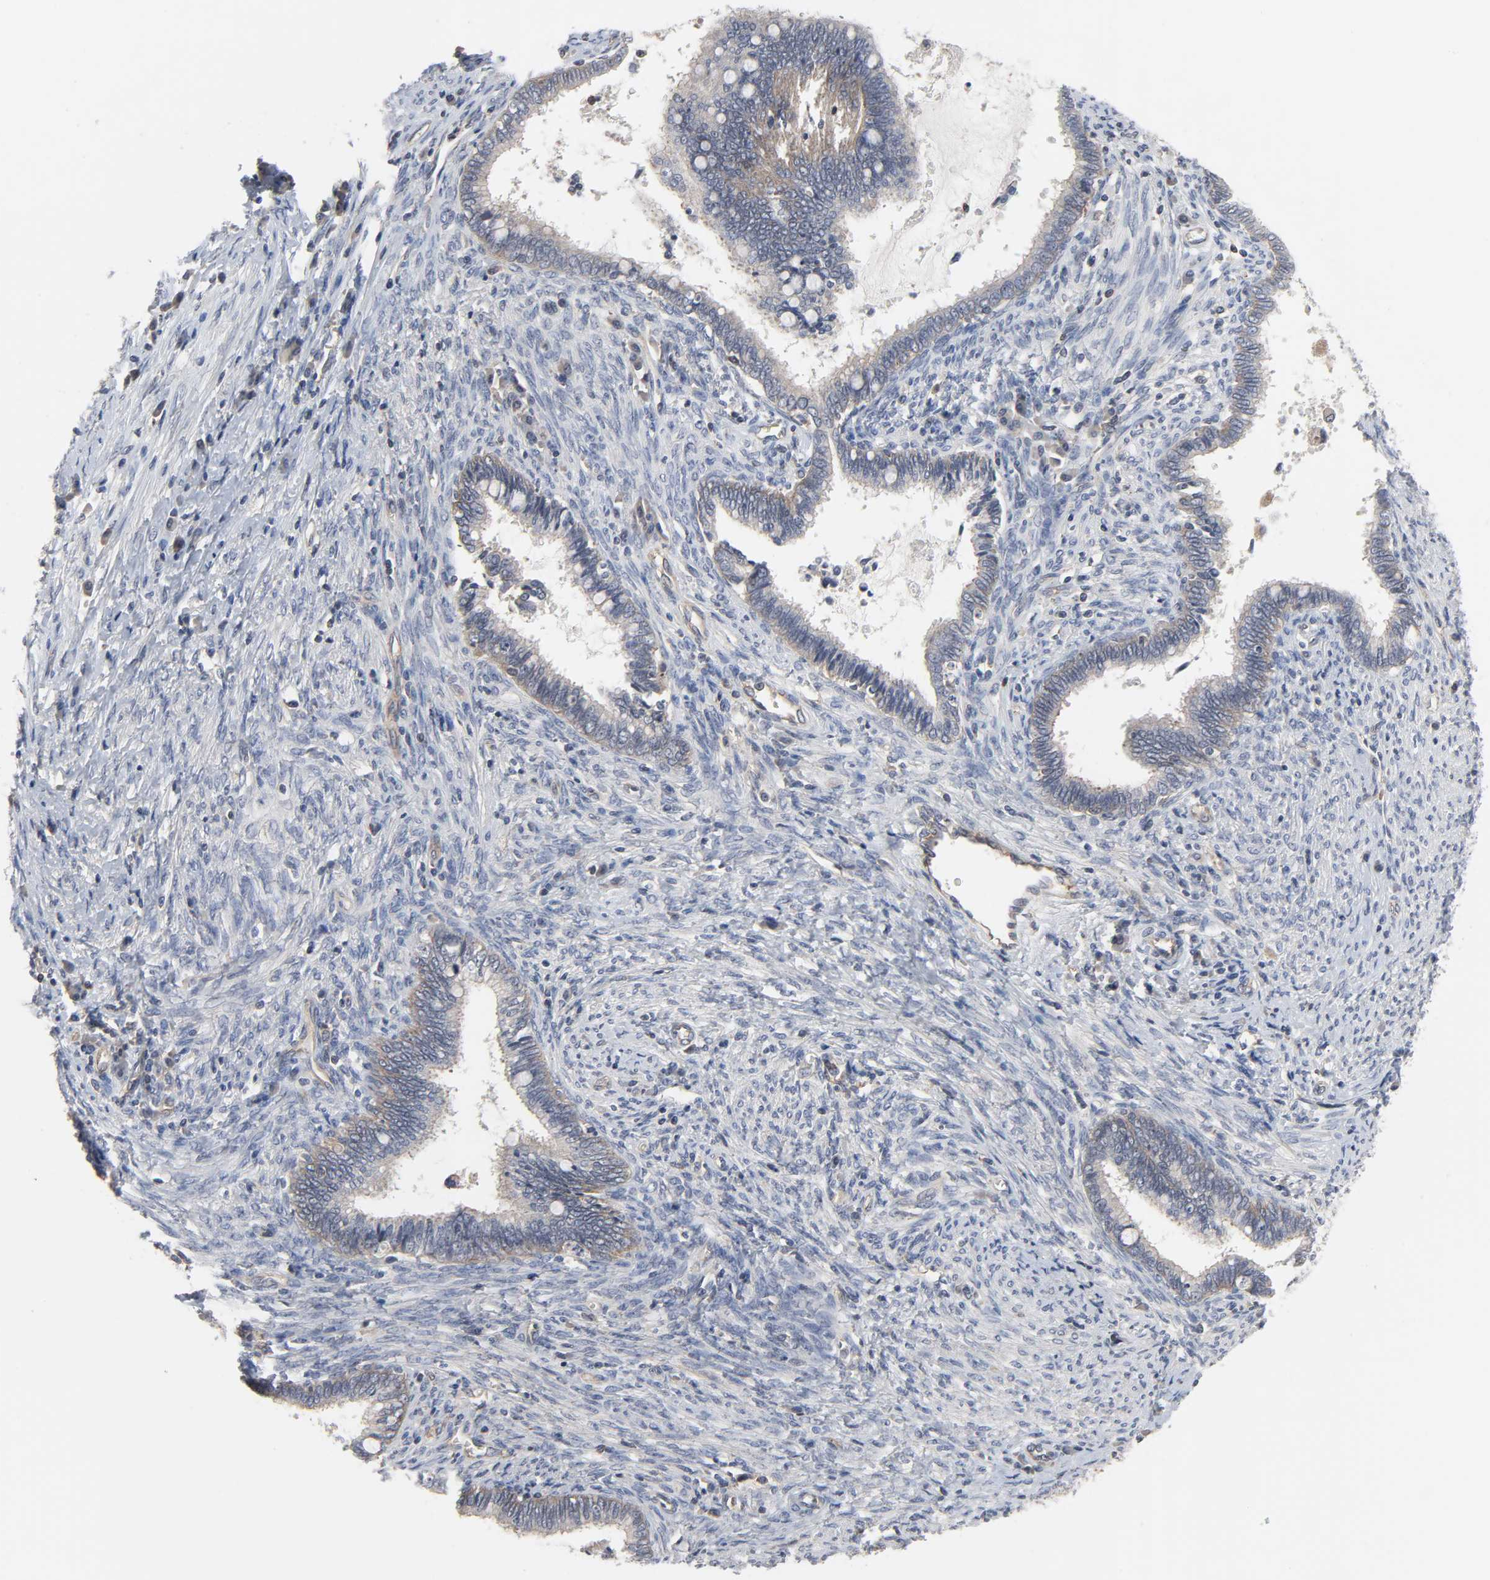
{"staining": {"intensity": "weak", "quantity": "25%-75%", "location": "cytoplasmic/membranous"}, "tissue": "cervical cancer", "cell_type": "Tumor cells", "image_type": "cancer", "snomed": [{"axis": "morphology", "description": "Adenocarcinoma, NOS"}, {"axis": "topography", "description": "Cervix"}], "caption": "Protein analysis of cervical cancer (adenocarcinoma) tissue reveals weak cytoplasmic/membranous positivity in about 25%-75% of tumor cells.", "gene": "DDX10", "patient": {"sex": "female", "age": 44}}